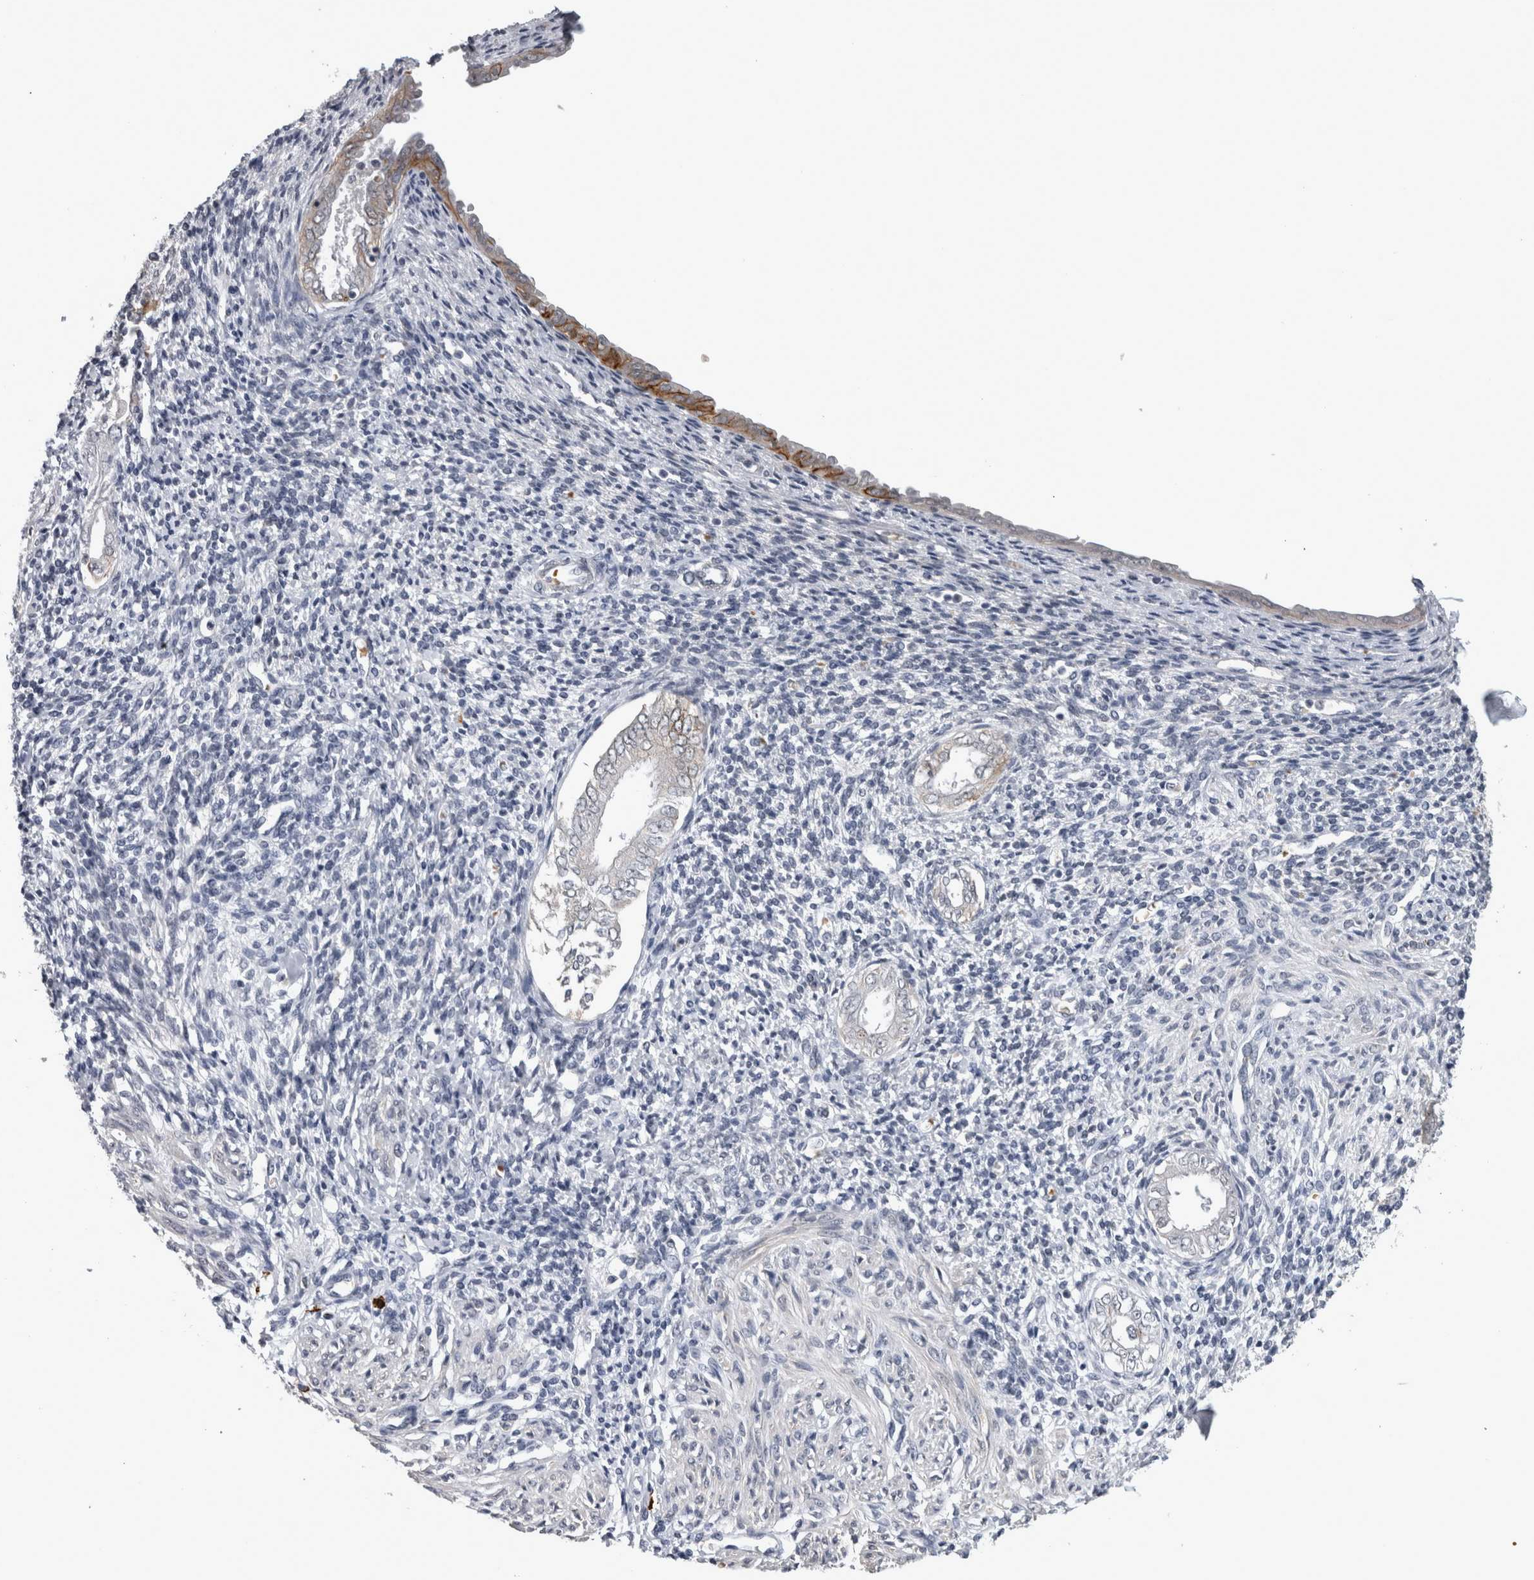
{"staining": {"intensity": "negative", "quantity": "none", "location": "none"}, "tissue": "endometrium", "cell_type": "Cells in endometrial stroma", "image_type": "normal", "snomed": [{"axis": "morphology", "description": "Normal tissue, NOS"}, {"axis": "topography", "description": "Endometrium"}], "caption": "This is a histopathology image of immunohistochemistry staining of normal endometrium, which shows no staining in cells in endometrial stroma. The staining was performed using DAB (3,3'-diaminobenzidine) to visualize the protein expression in brown, while the nuclei were stained in blue with hematoxylin (Magnification: 20x).", "gene": "PEBP4", "patient": {"sex": "female", "age": 66}}